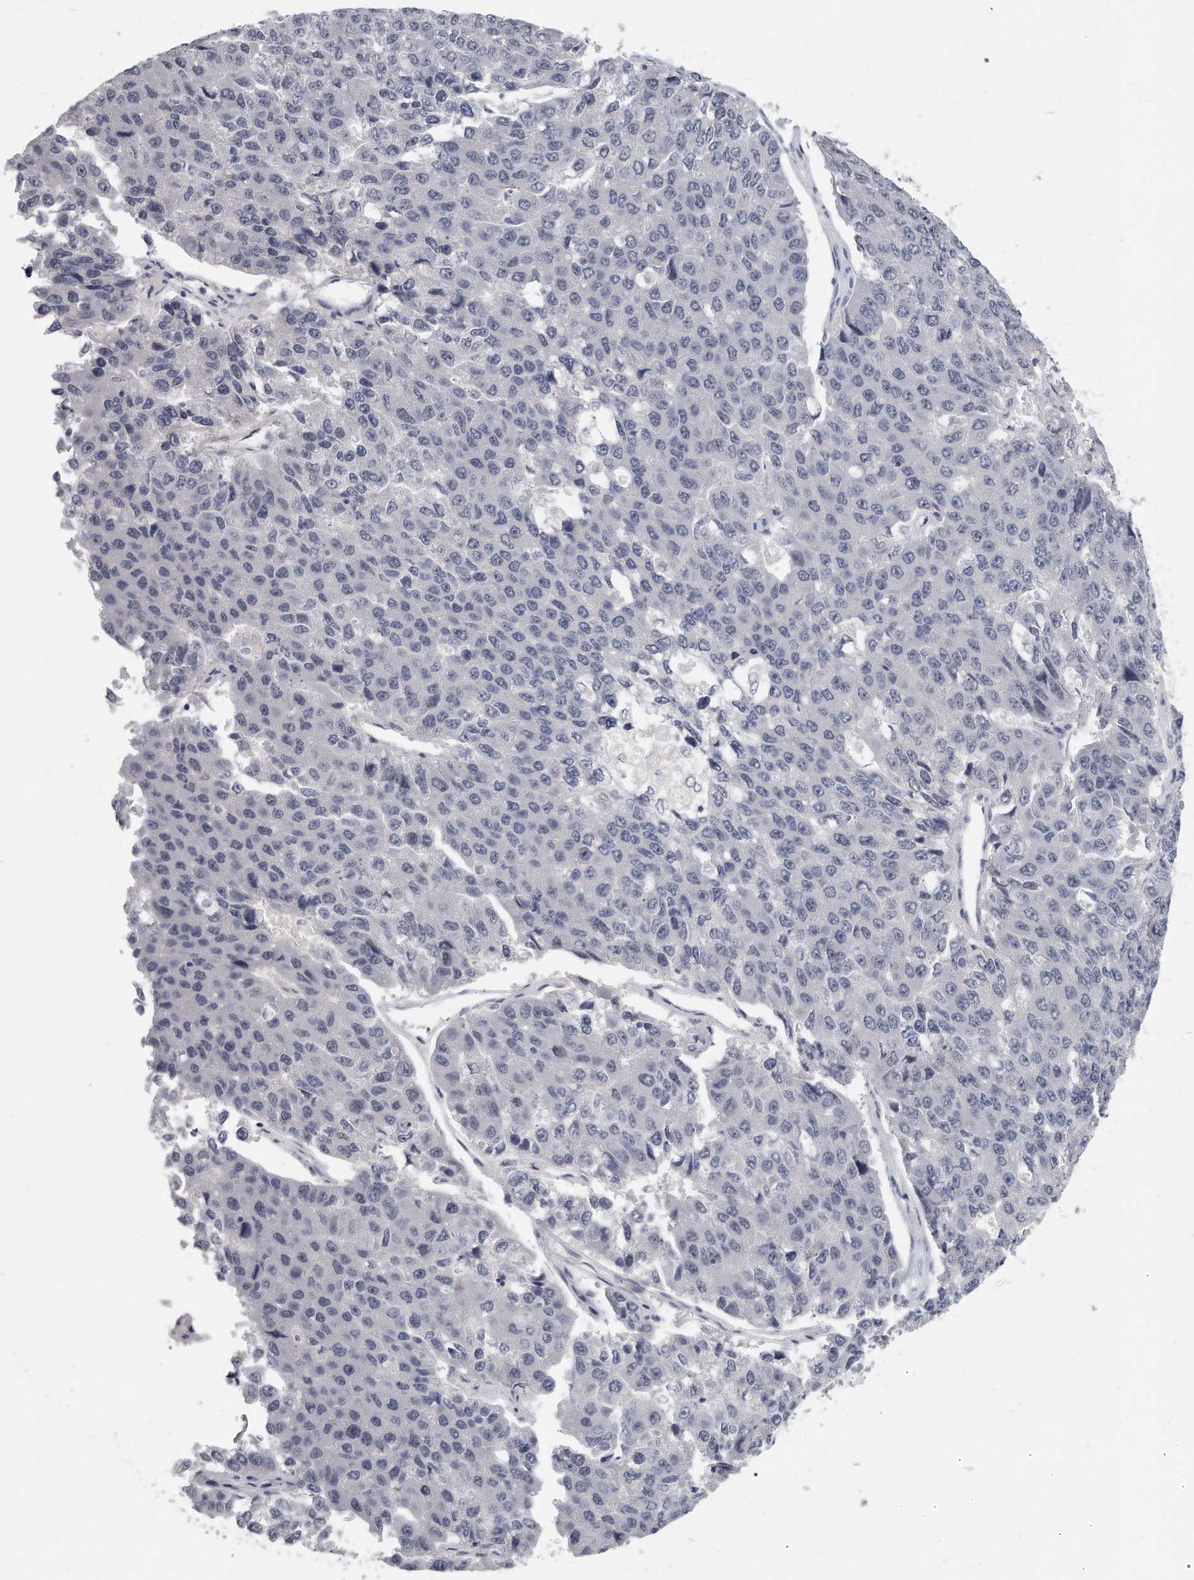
{"staining": {"intensity": "negative", "quantity": "none", "location": "none"}, "tissue": "pancreatic cancer", "cell_type": "Tumor cells", "image_type": "cancer", "snomed": [{"axis": "morphology", "description": "Adenocarcinoma, NOS"}, {"axis": "topography", "description": "Pancreas"}], "caption": "This is an IHC photomicrograph of adenocarcinoma (pancreatic). There is no expression in tumor cells.", "gene": "KLHL7", "patient": {"sex": "male", "age": 50}}